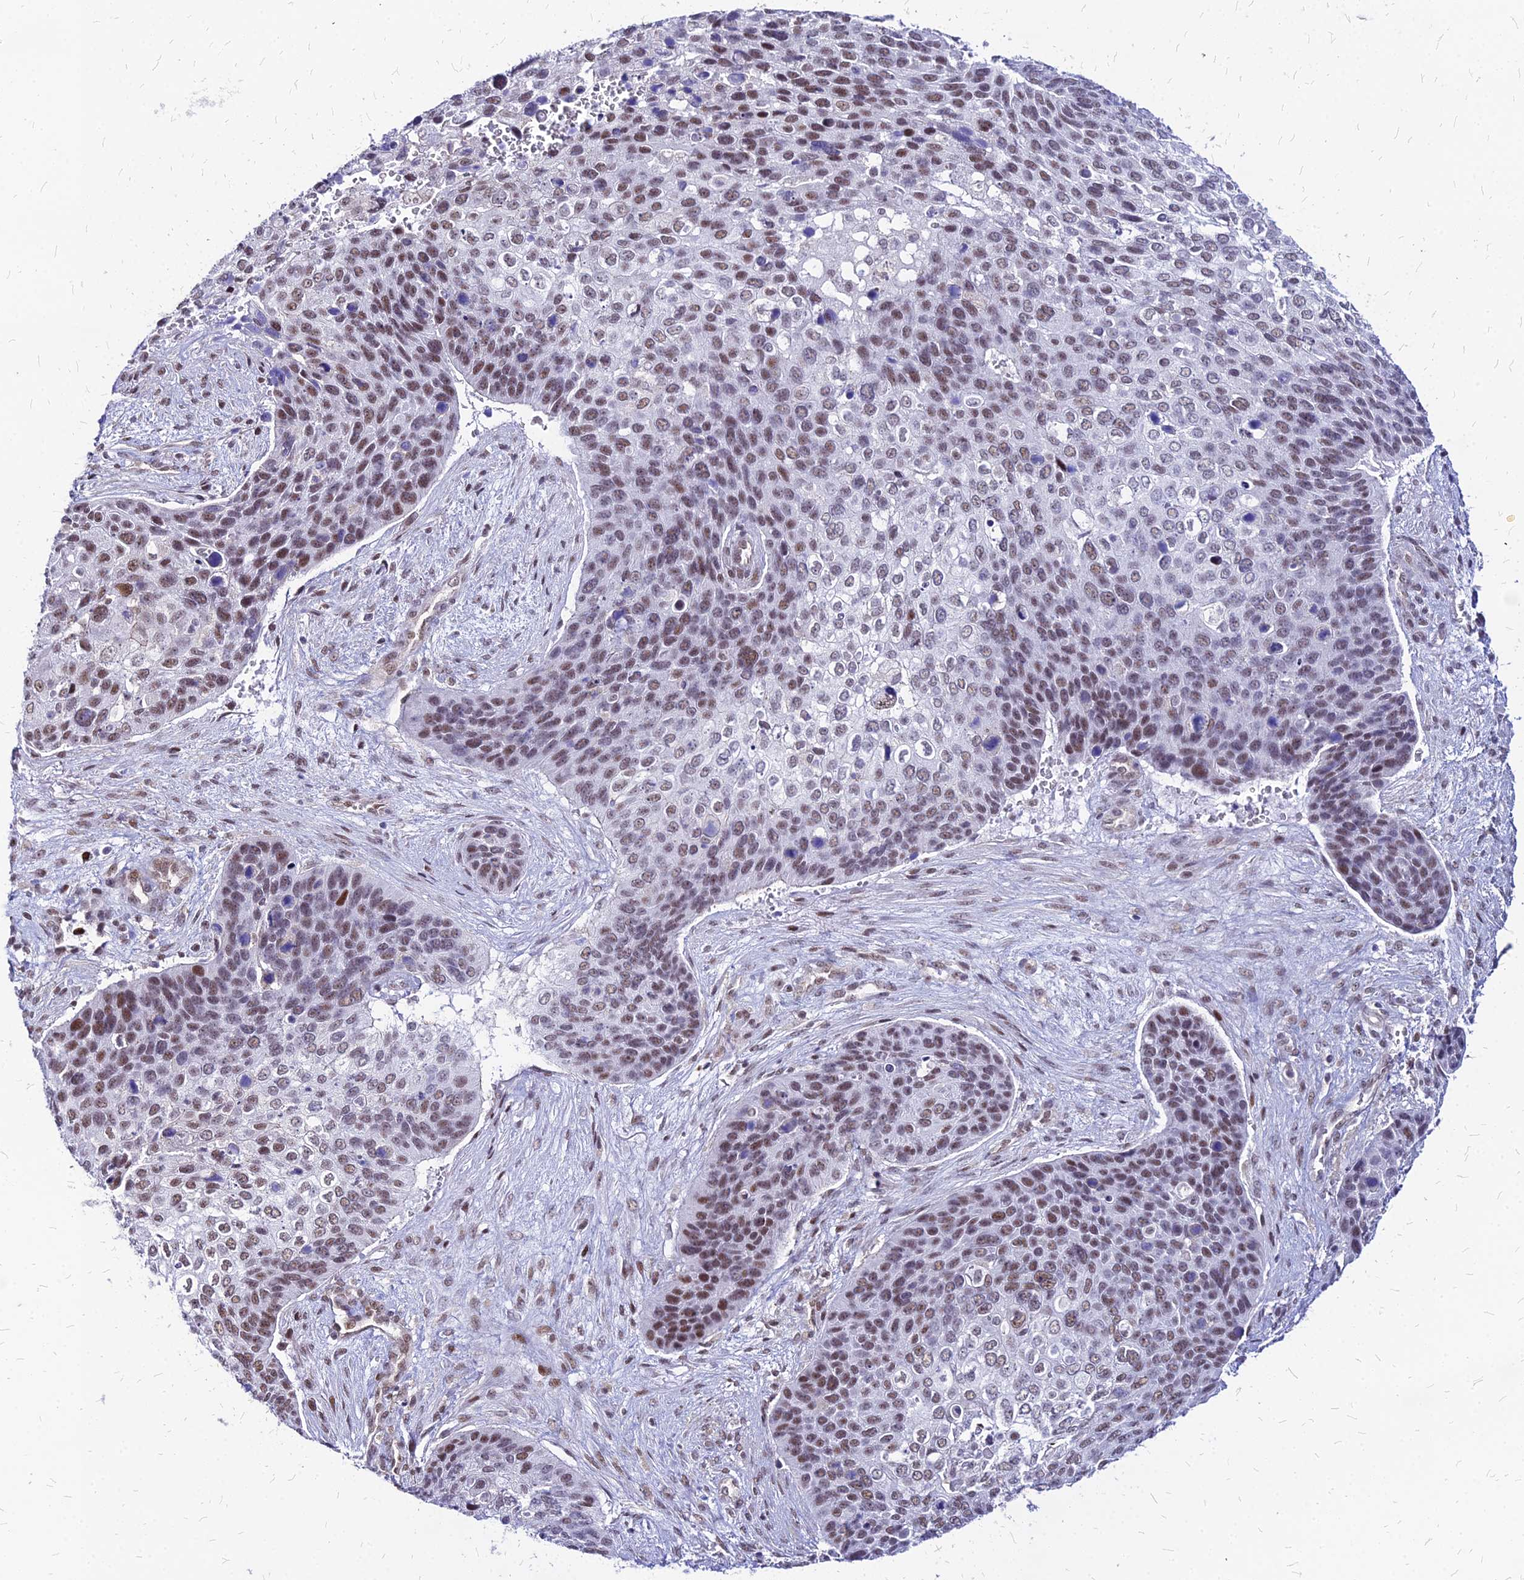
{"staining": {"intensity": "moderate", "quantity": "25%-75%", "location": "nuclear"}, "tissue": "skin cancer", "cell_type": "Tumor cells", "image_type": "cancer", "snomed": [{"axis": "morphology", "description": "Basal cell carcinoma"}, {"axis": "topography", "description": "Skin"}], "caption": "Tumor cells reveal medium levels of moderate nuclear expression in approximately 25%-75% of cells in basal cell carcinoma (skin).", "gene": "FDX2", "patient": {"sex": "female", "age": 74}}